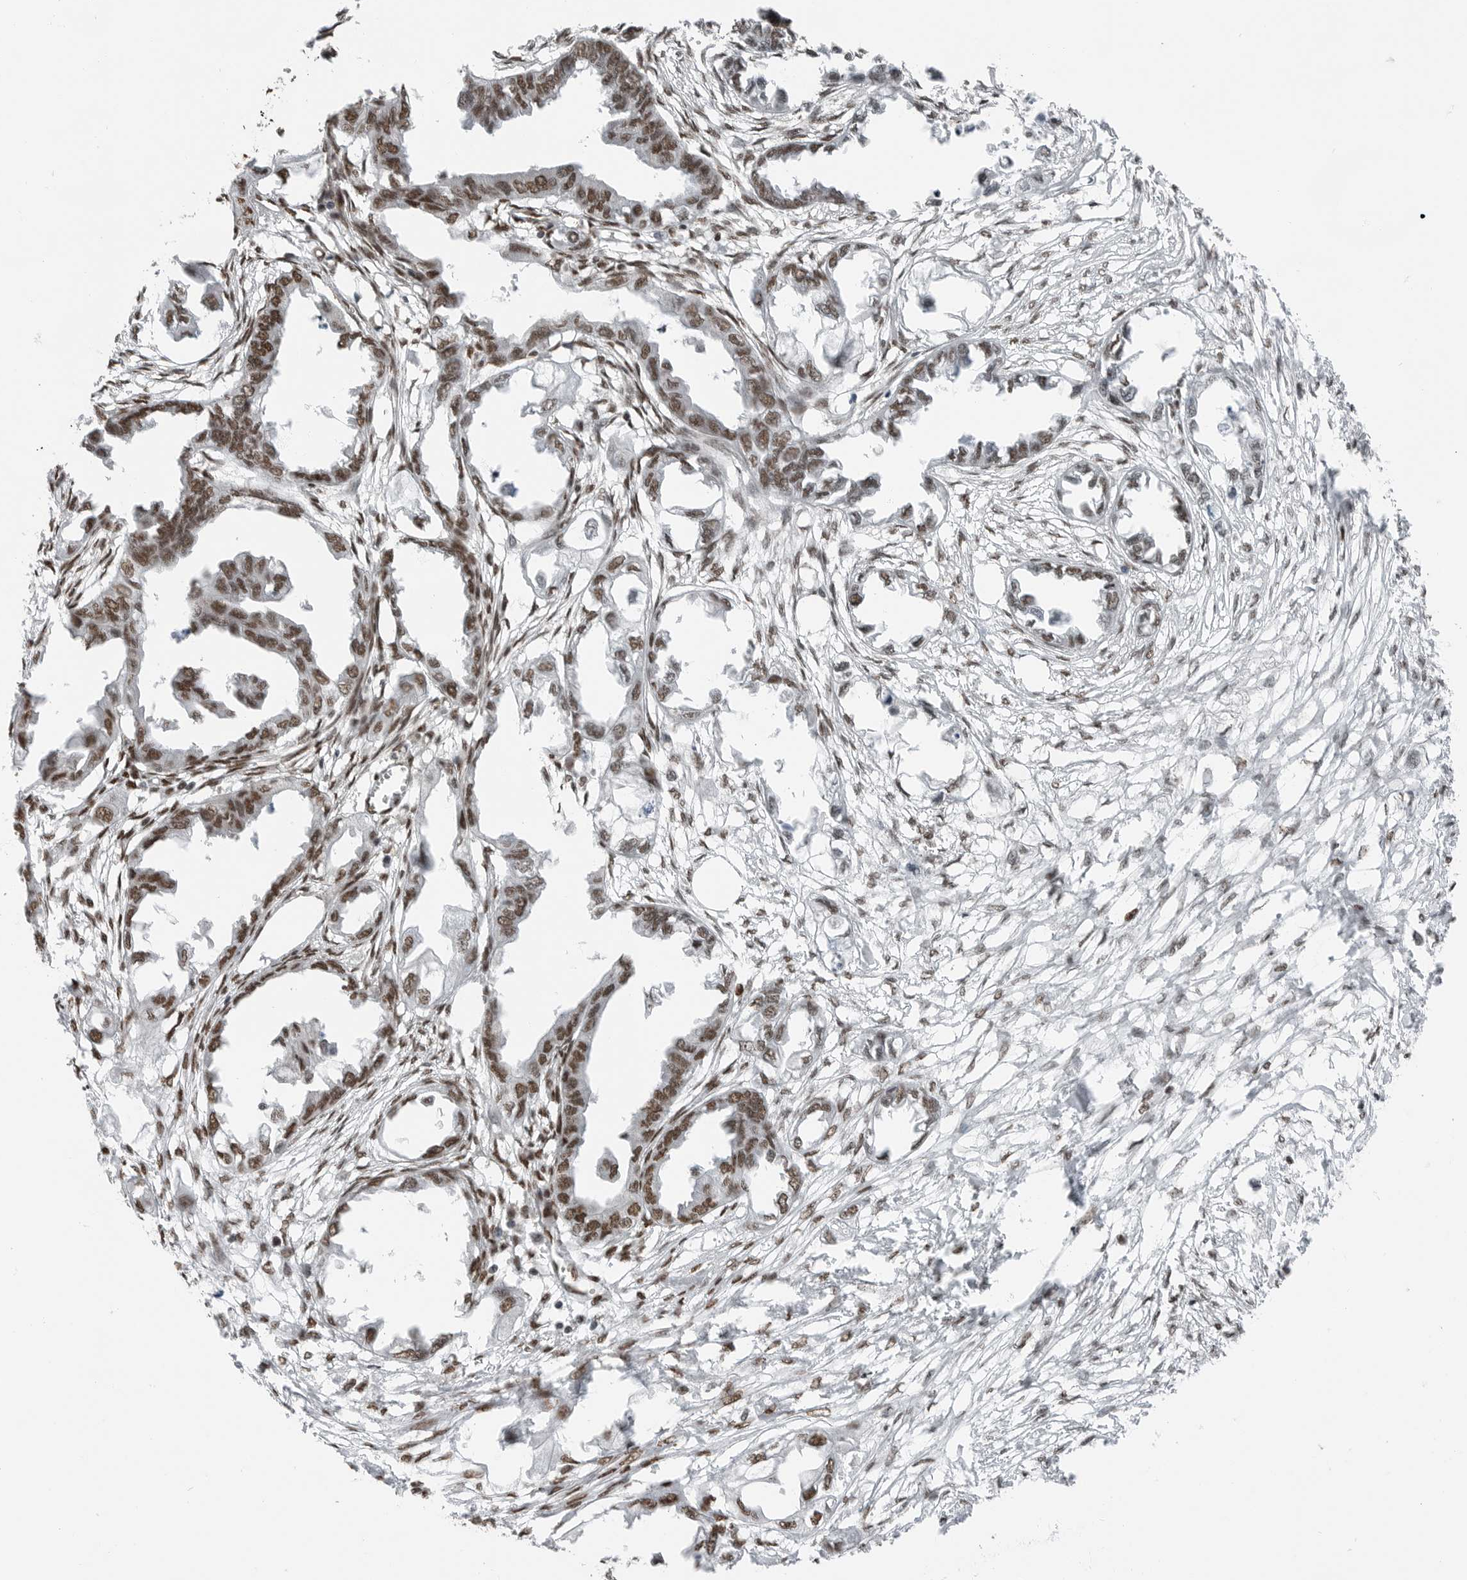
{"staining": {"intensity": "moderate", "quantity": ">75%", "location": "nuclear"}, "tissue": "endometrial cancer", "cell_type": "Tumor cells", "image_type": "cancer", "snomed": [{"axis": "morphology", "description": "Adenocarcinoma, NOS"}, {"axis": "morphology", "description": "Adenocarcinoma, metastatic, NOS"}, {"axis": "topography", "description": "Adipose tissue"}, {"axis": "topography", "description": "Endometrium"}], "caption": "Protein staining of endometrial metastatic adenocarcinoma tissue reveals moderate nuclear staining in about >75% of tumor cells.", "gene": "BLZF1", "patient": {"sex": "female", "age": 67}}